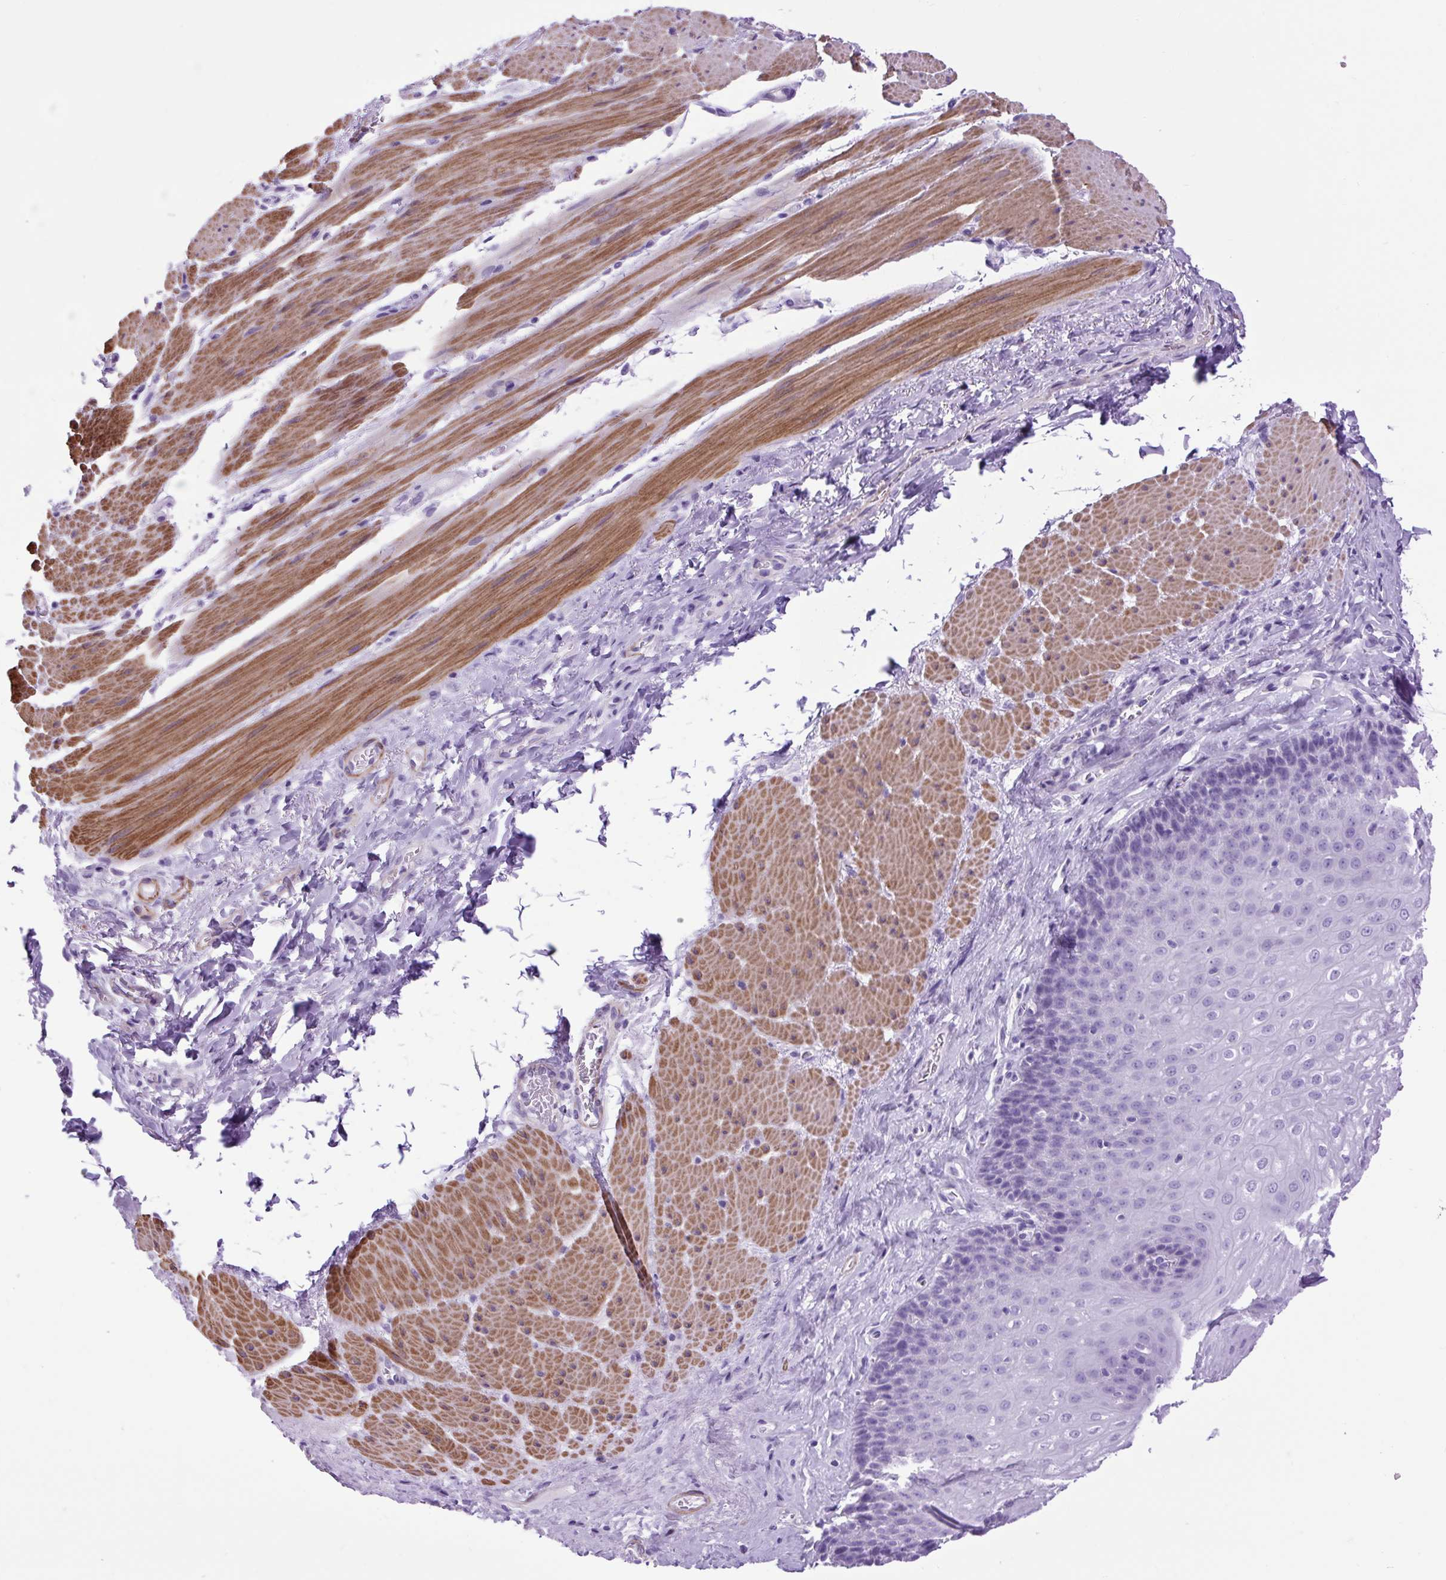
{"staining": {"intensity": "negative", "quantity": "none", "location": "none"}, "tissue": "esophagus", "cell_type": "Squamous epithelial cells", "image_type": "normal", "snomed": [{"axis": "morphology", "description": "Normal tissue, NOS"}, {"axis": "topography", "description": "Esophagus"}], "caption": "High power microscopy histopathology image of an immunohistochemistry image of benign esophagus, revealing no significant staining in squamous epithelial cells. (Immunohistochemistry (ihc), brightfield microscopy, high magnification).", "gene": "DPP6", "patient": {"sex": "female", "age": 66}}